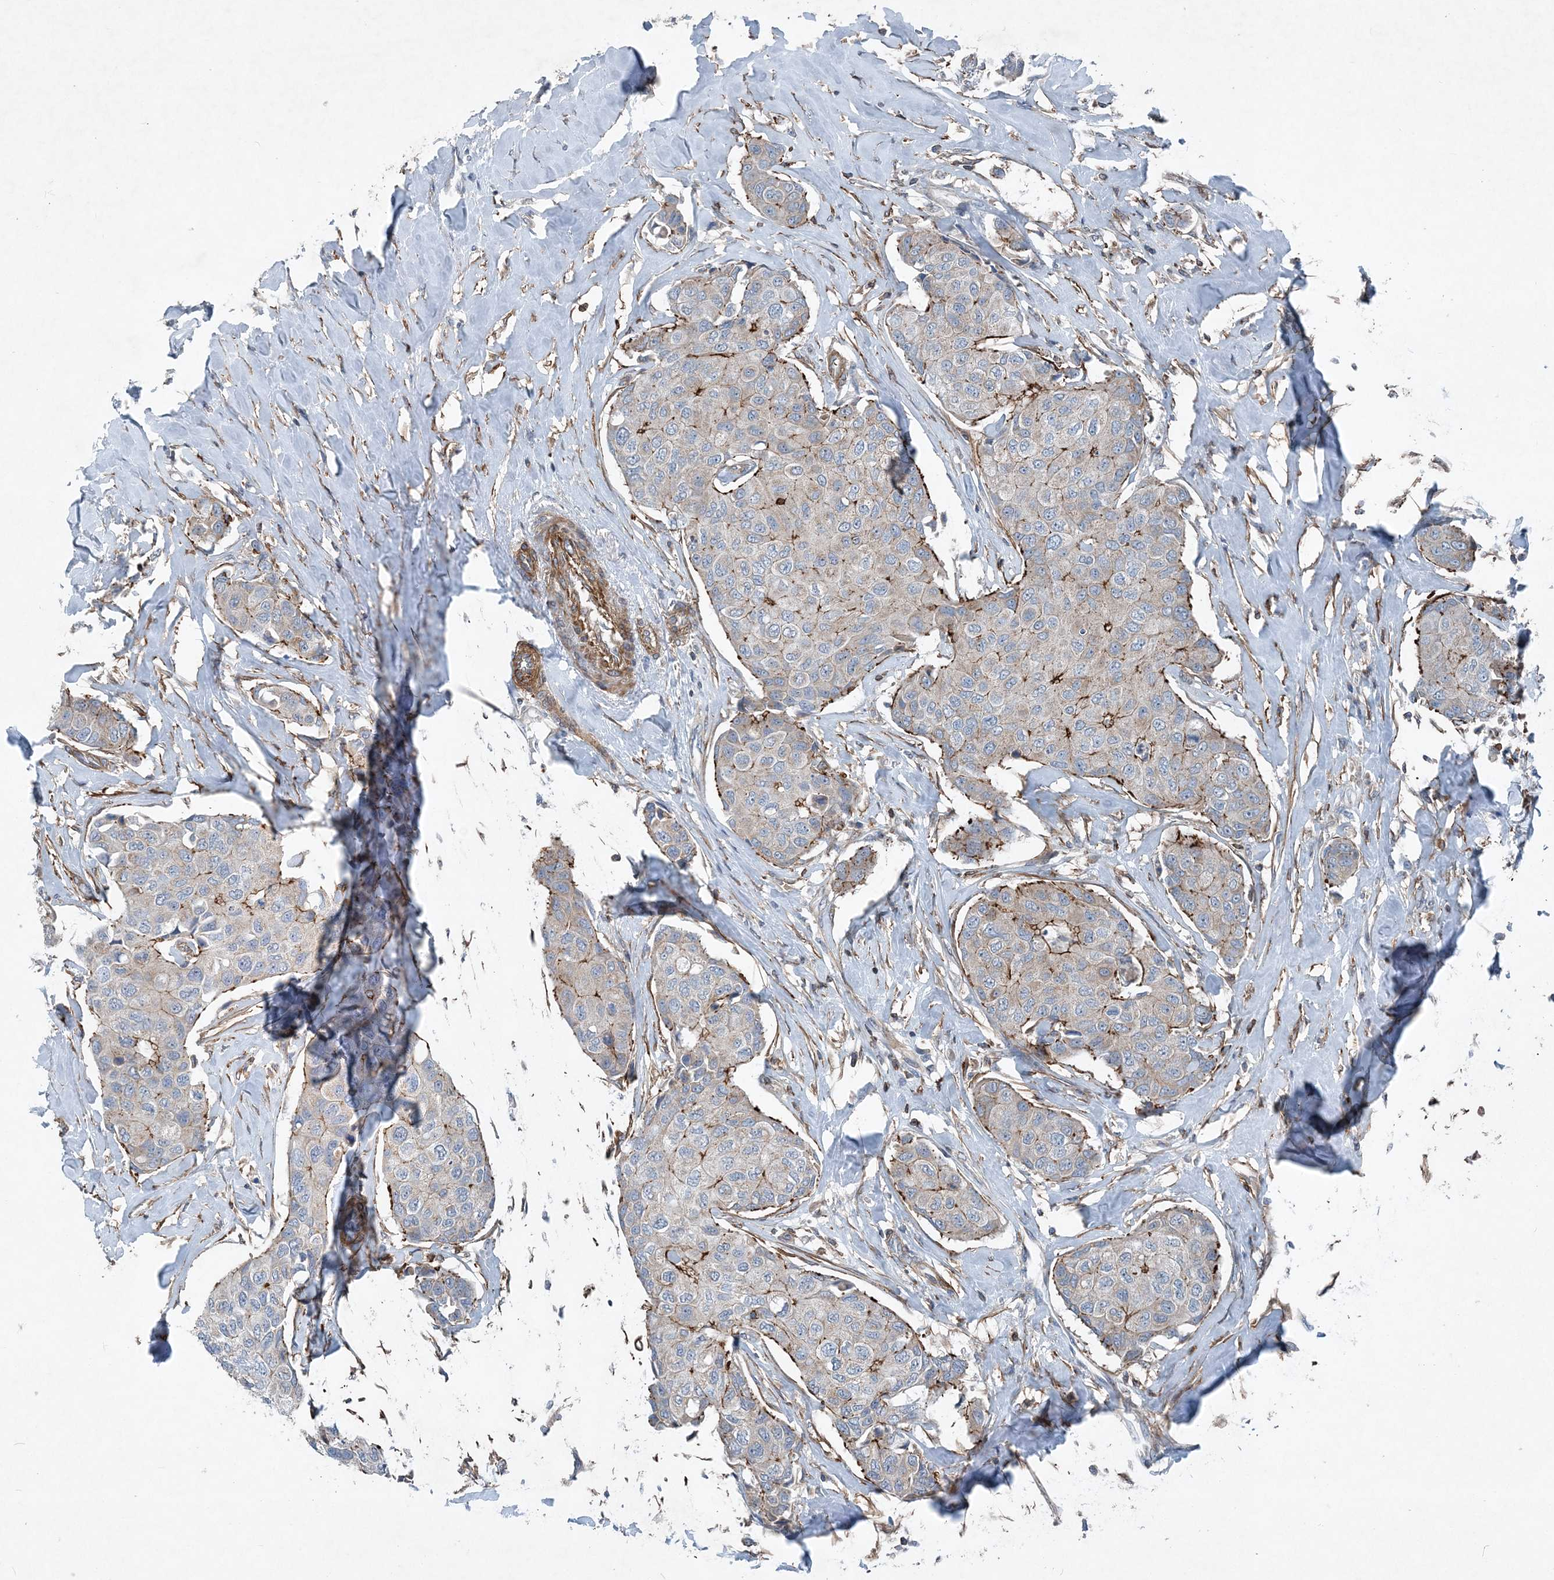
{"staining": {"intensity": "moderate", "quantity": "<25%", "location": "cytoplasmic/membranous"}, "tissue": "breast cancer", "cell_type": "Tumor cells", "image_type": "cancer", "snomed": [{"axis": "morphology", "description": "Duct carcinoma"}, {"axis": "topography", "description": "Breast"}], "caption": "Breast invasive ductal carcinoma stained with a brown dye displays moderate cytoplasmic/membranous positive staining in approximately <25% of tumor cells.", "gene": "DGUOK", "patient": {"sex": "female", "age": 80}}